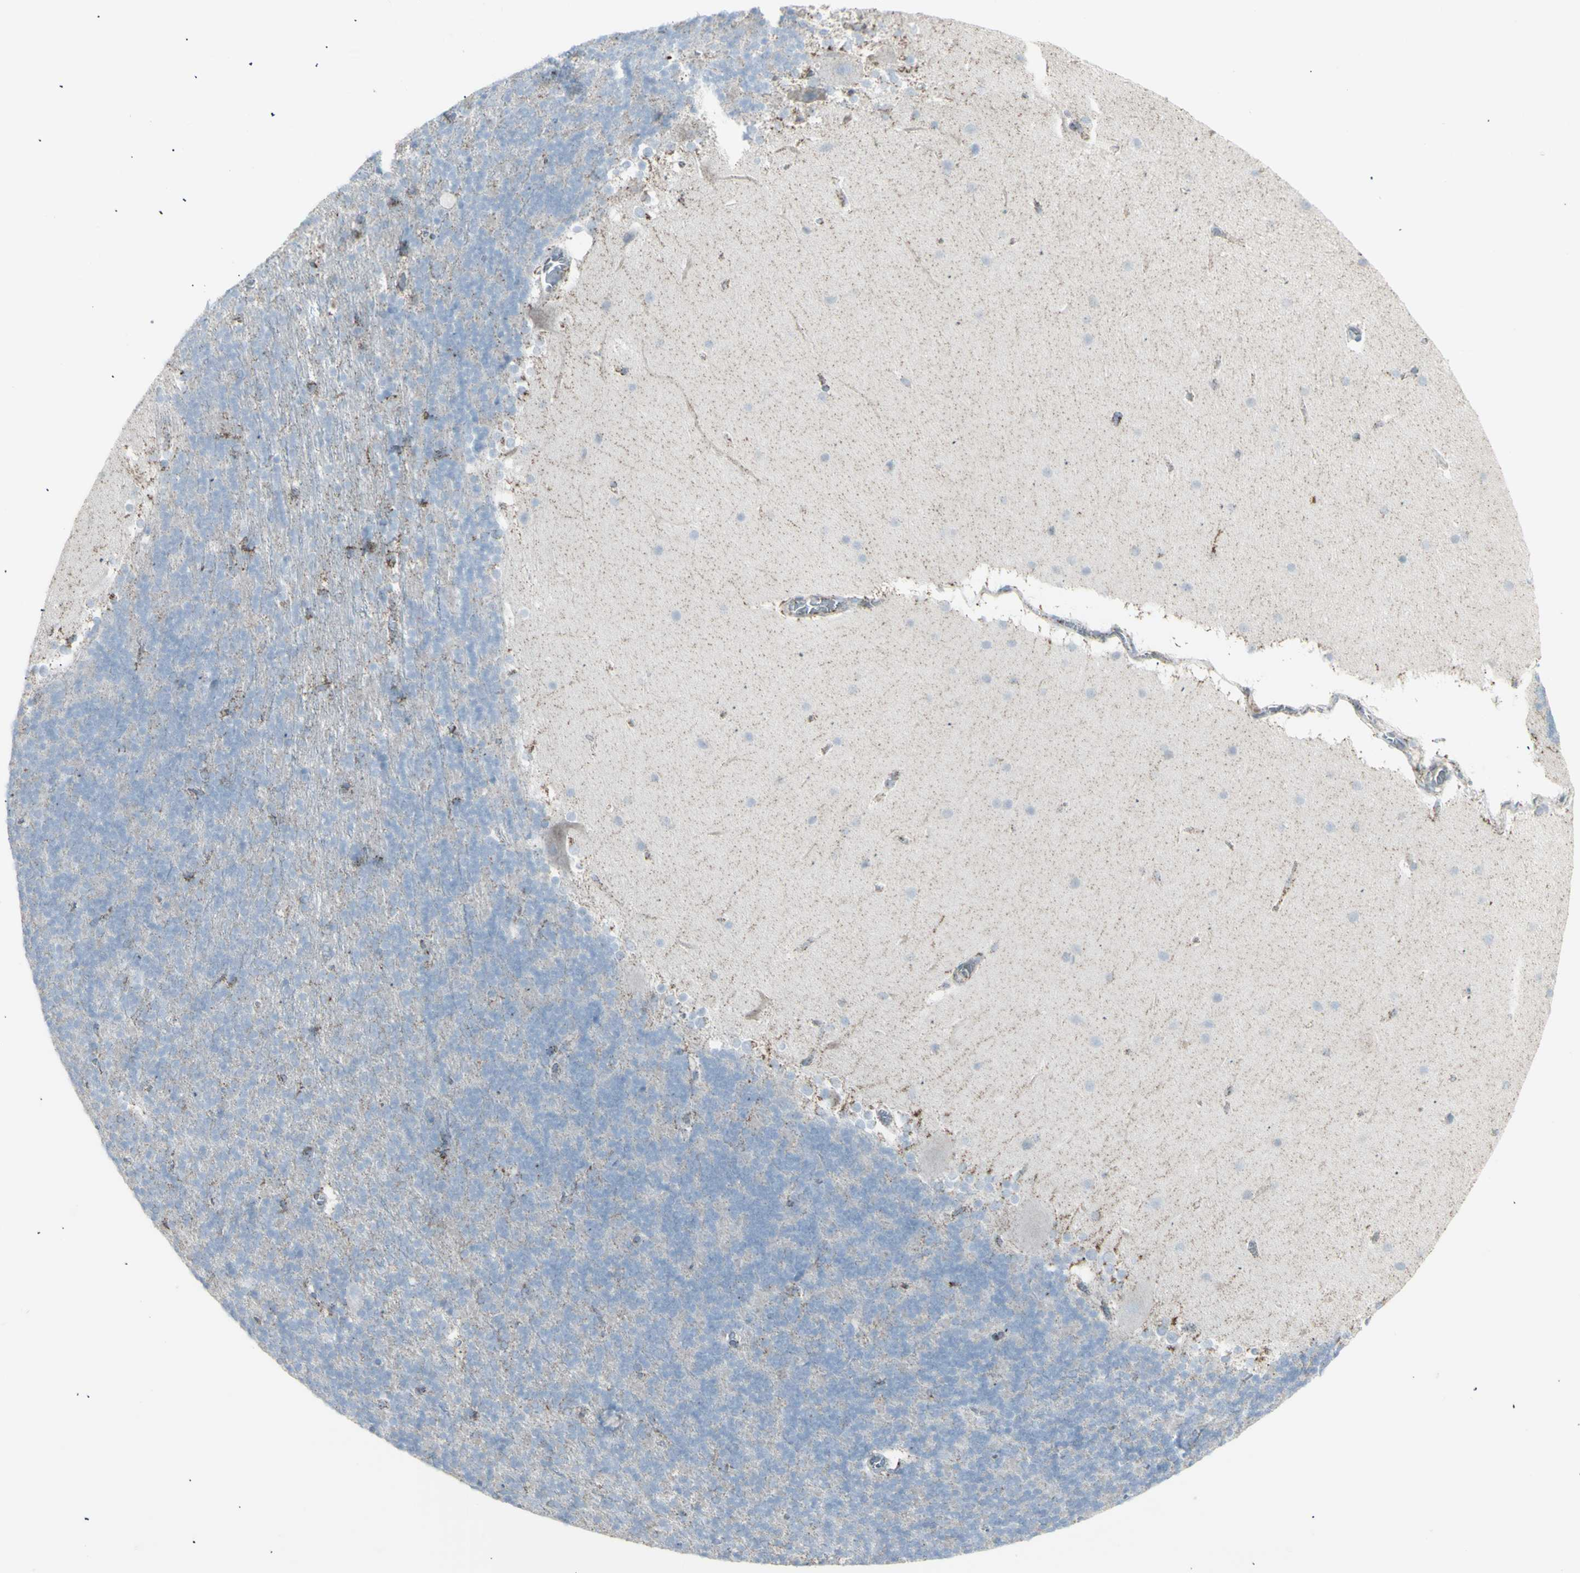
{"staining": {"intensity": "moderate", "quantity": "<25%", "location": "cytoplasmic/membranous"}, "tissue": "cerebellum", "cell_type": "Cells in granular layer", "image_type": "normal", "snomed": [{"axis": "morphology", "description": "Normal tissue, NOS"}, {"axis": "topography", "description": "Cerebellum"}], "caption": "Immunohistochemical staining of benign human cerebellum displays <25% levels of moderate cytoplasmic/membranous protein positivity in about <25% of cells in granular layer. (brown staining indicates protein expression, while blue staining denotes nuclei).", "gene": "PLGRKT", "patient": {"sex": "female", "age": 19}}